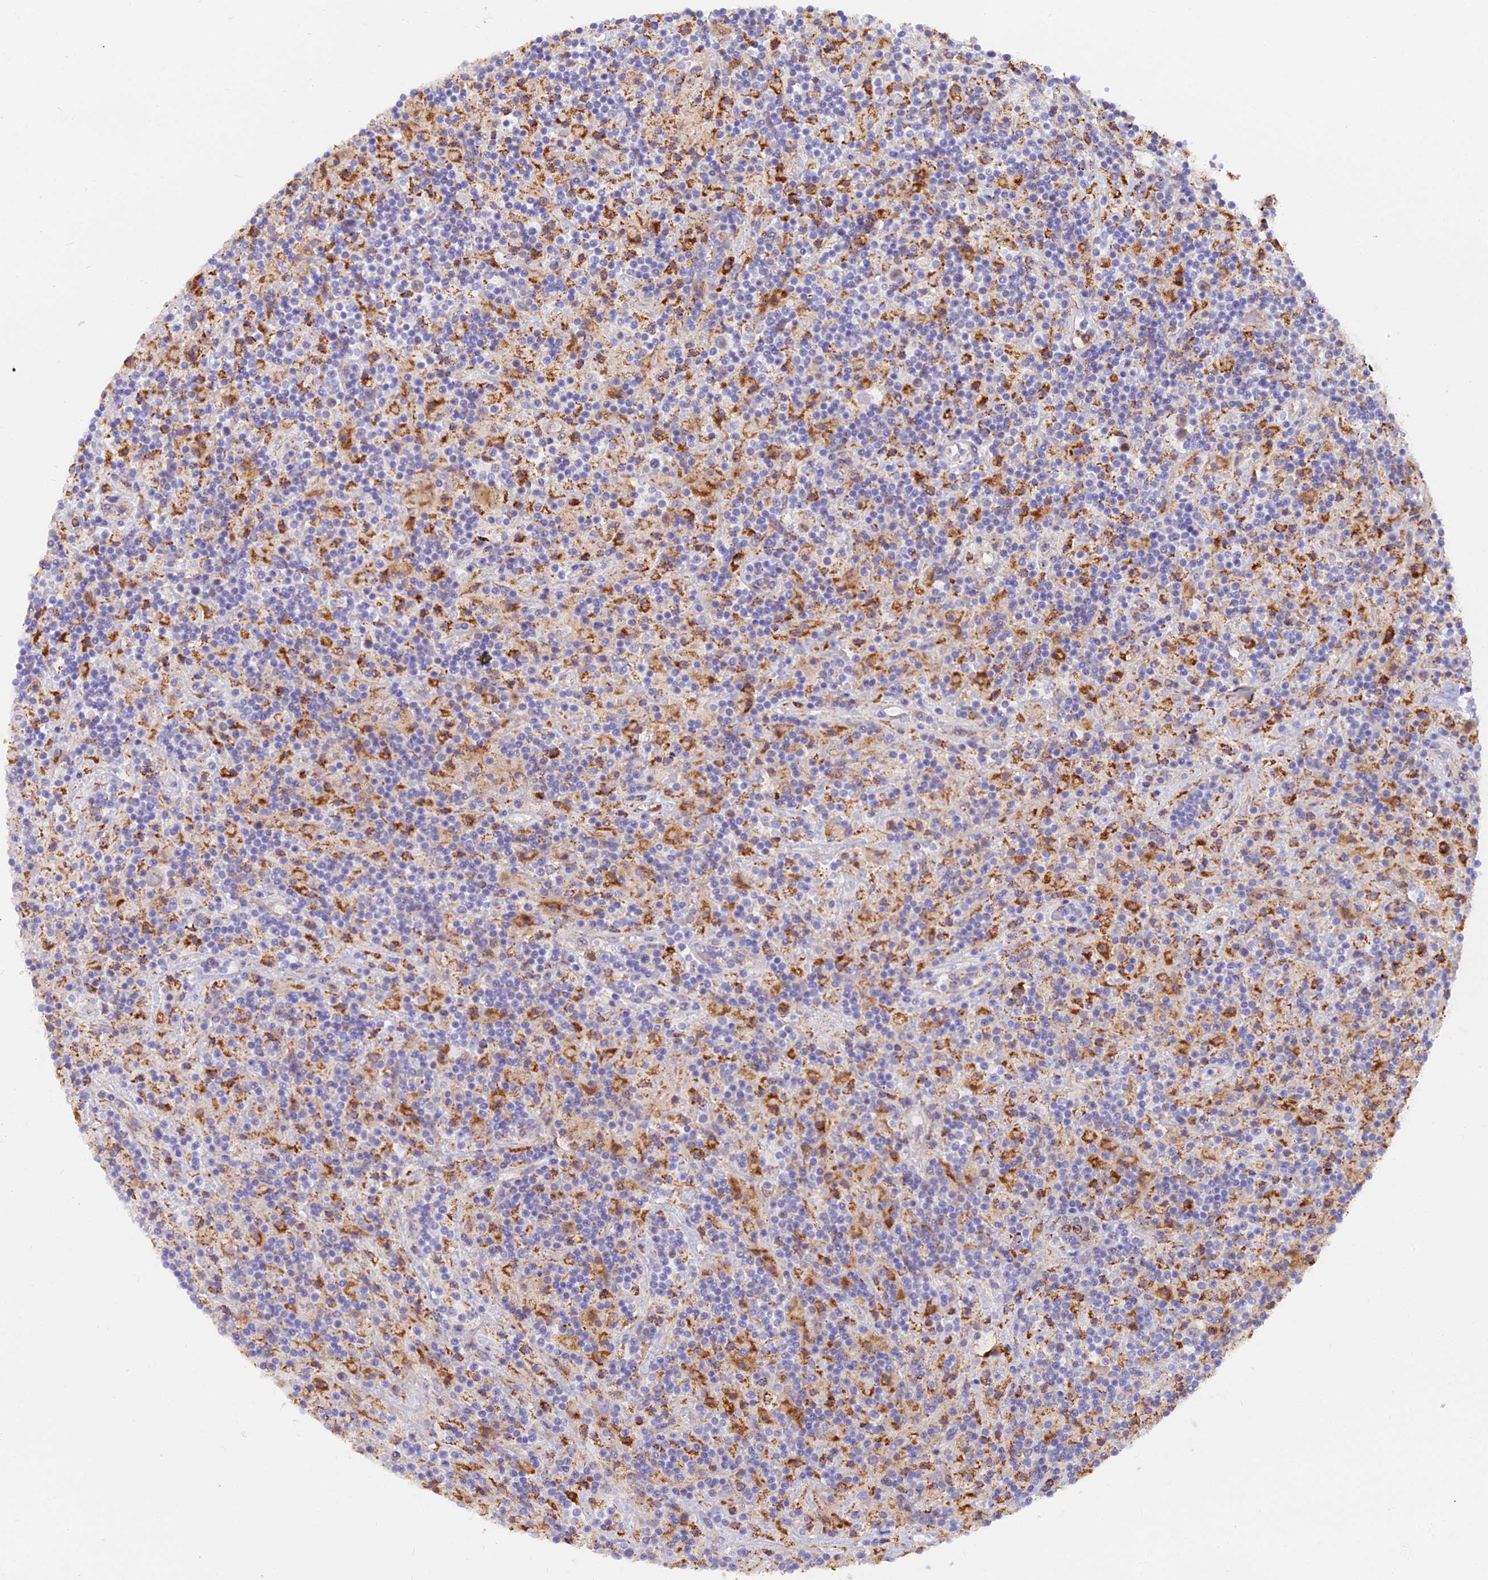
{"staining": {"intensity": "weak", "quantity": "<25%", "location": "cytoplasmic/membranous"}, "tissue": "lymphoma", "cell_type": "Tumor cells", "image_type": "cancer", "snomed": [{"axis": "morphology", "description": "Hodgkin's disease, NOS"}, {"axis": "topography", "description": "Lymph node"}], "caption": "Immunohistochemistry (IHC) photomicrograph of neoplastic tissue: human lymphoma stained with DAB (3,3'-diaminobenzidine) shows no significant protein staining in tumor cells.", "gene": "TIGD6", "patient": {"sex": "male", "age": 70}}